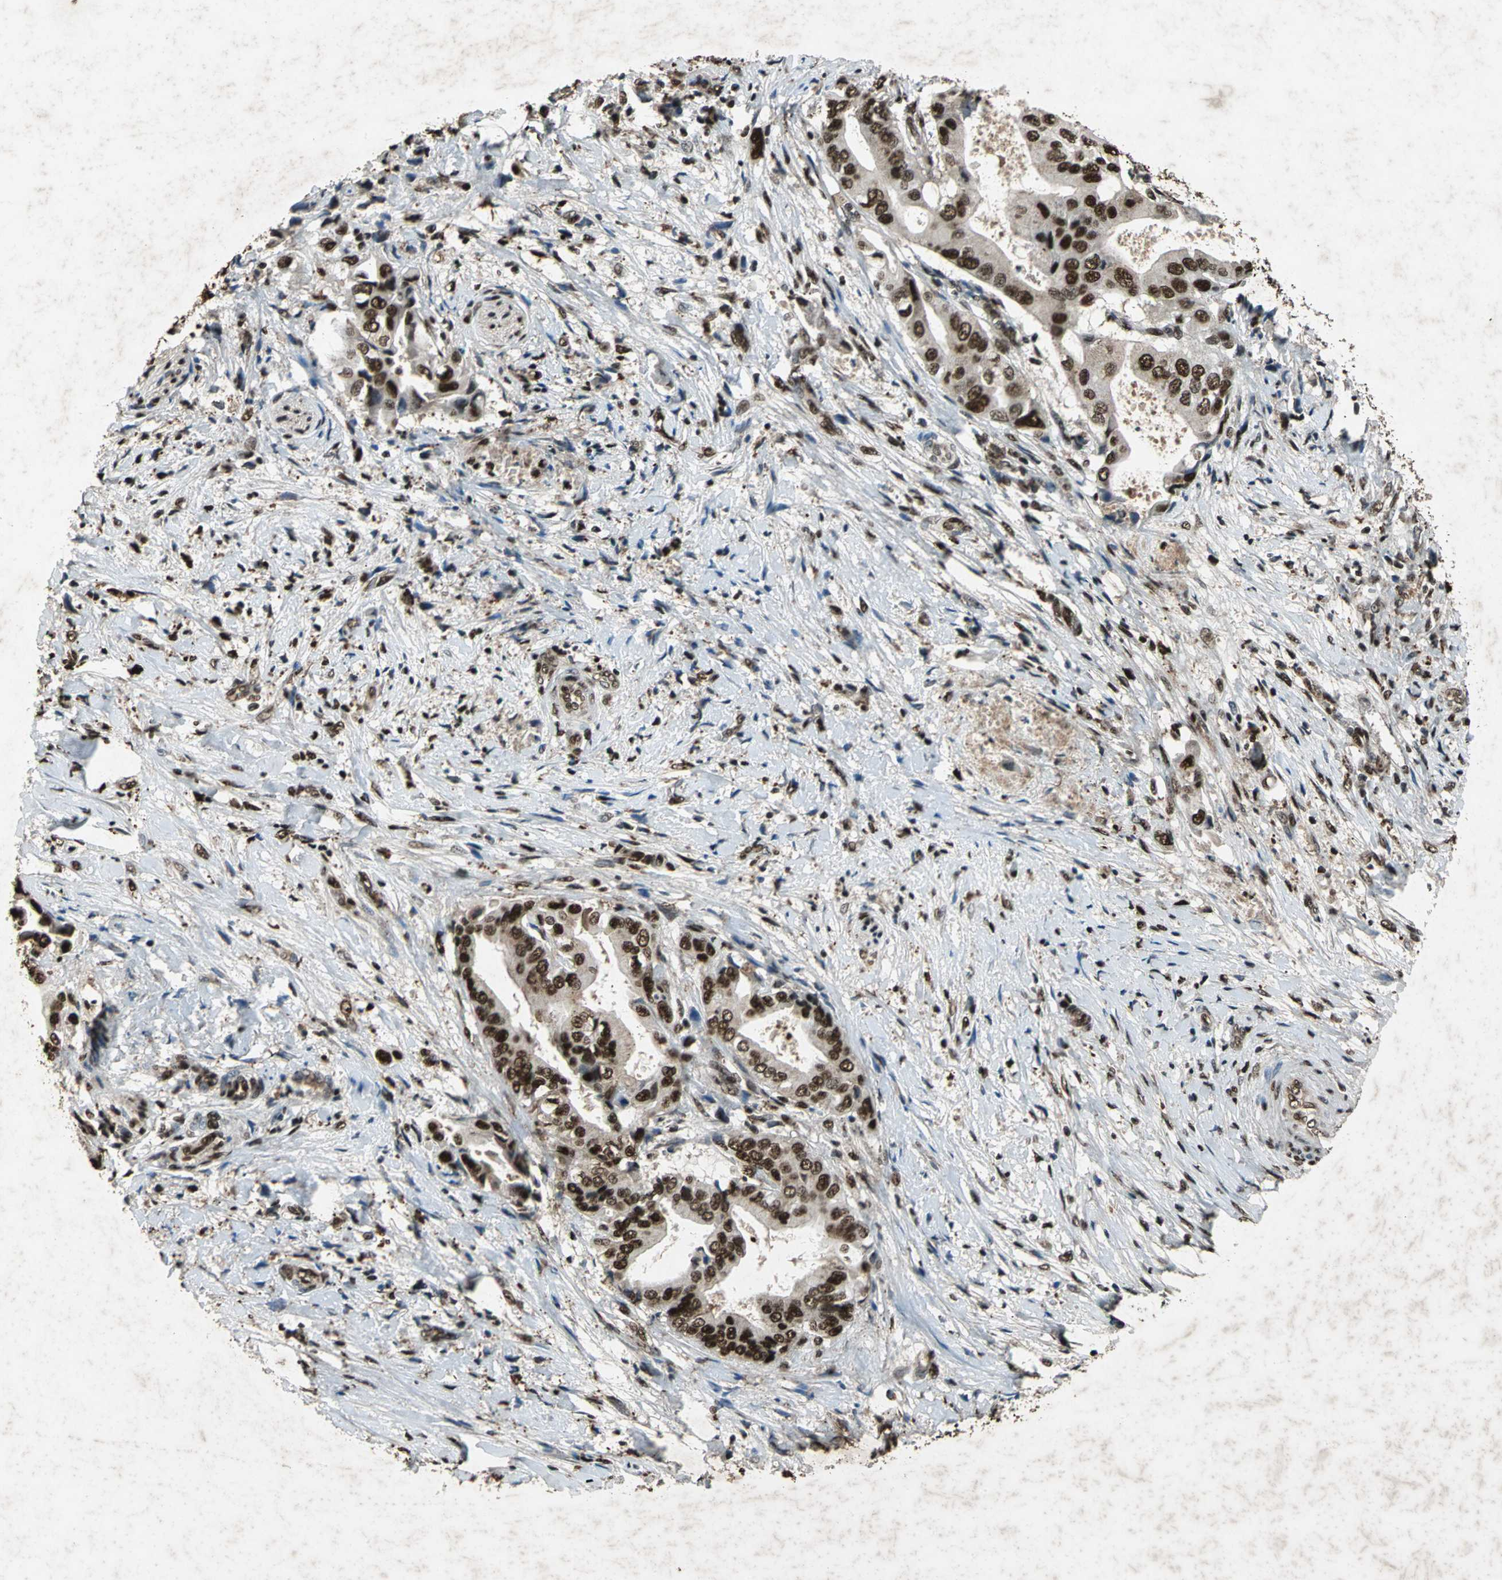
{"staining": {"intensity": "strong", "quantity": ">75%", "location": "nuclear"}, "tissue": "liver cancer", "cell_type": "Tumor cells", "image_type": "cancer", "snomed": [{"axis": "morphology", "description": "Cholangiocarcinoma"}, {"axis": "topography", "description": "Liver"}], "caption": "Liver cancer stained with IHC reveals strong nuclear staining in about >75% of tumor cells.", "gene": "ANP32A", "patient": {"sex": "male", "age": 58}}